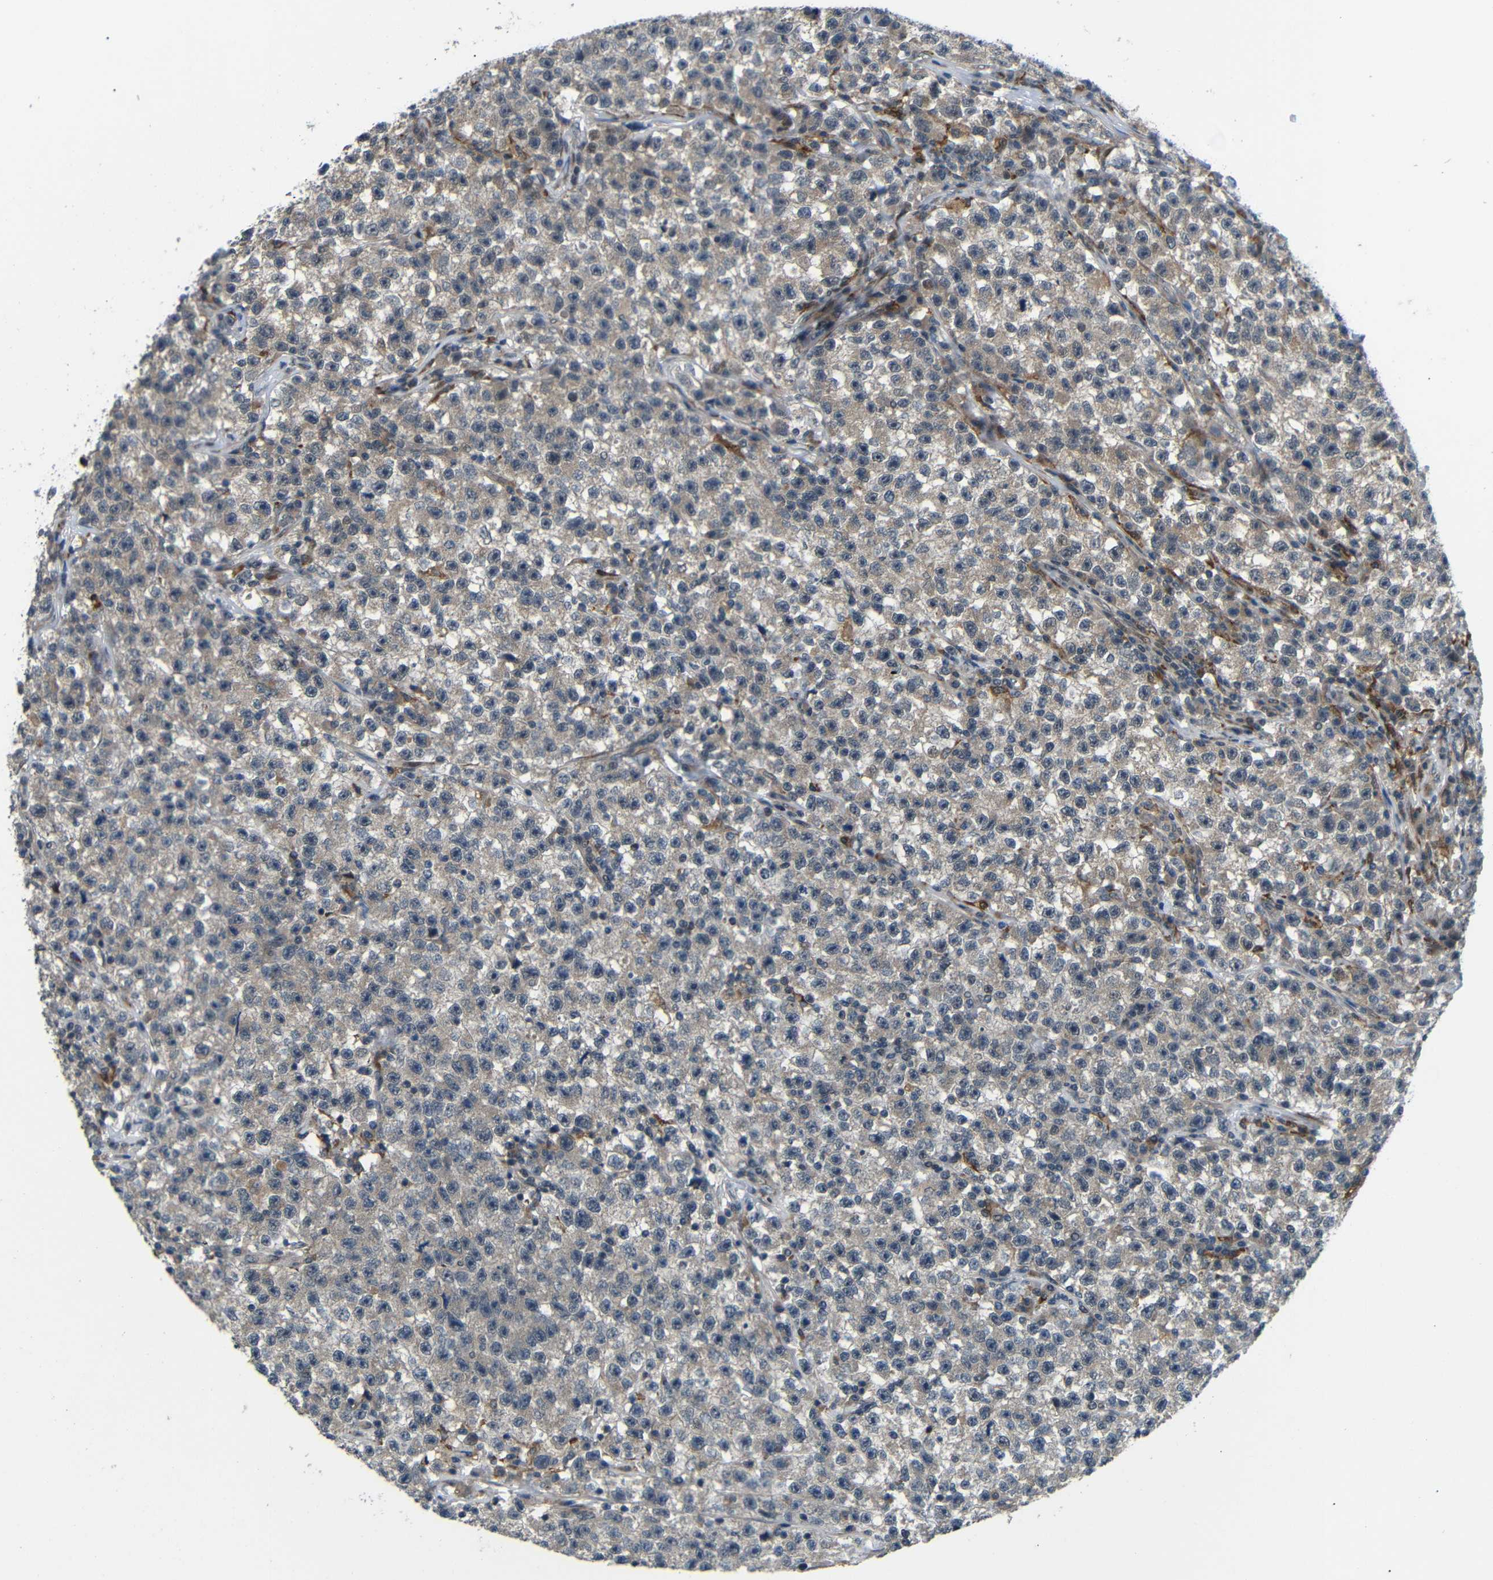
{"staining": {"intensity": "weak", "quantity": "25%-75%", "location": "cytoplasmic/membranous"}, "tissue": "testis cancer", "cell_type": "Tumor cells", "image_type": "cancer", "snomed": [{"axis": "morphology", "description": "Seminoma, NOS"}, {"axis": "topography", "description": "Testis"}], "caption": "DAB (3,3'-diaminobenzidine) immunohistochemical staining of human testis seminoma reveals weak cytoplasmic/membranous protein expression in approximately 25%-75% of tumor cells.", "gene": "SYDE1", "patient": {"sex": "male", "age": 22}}